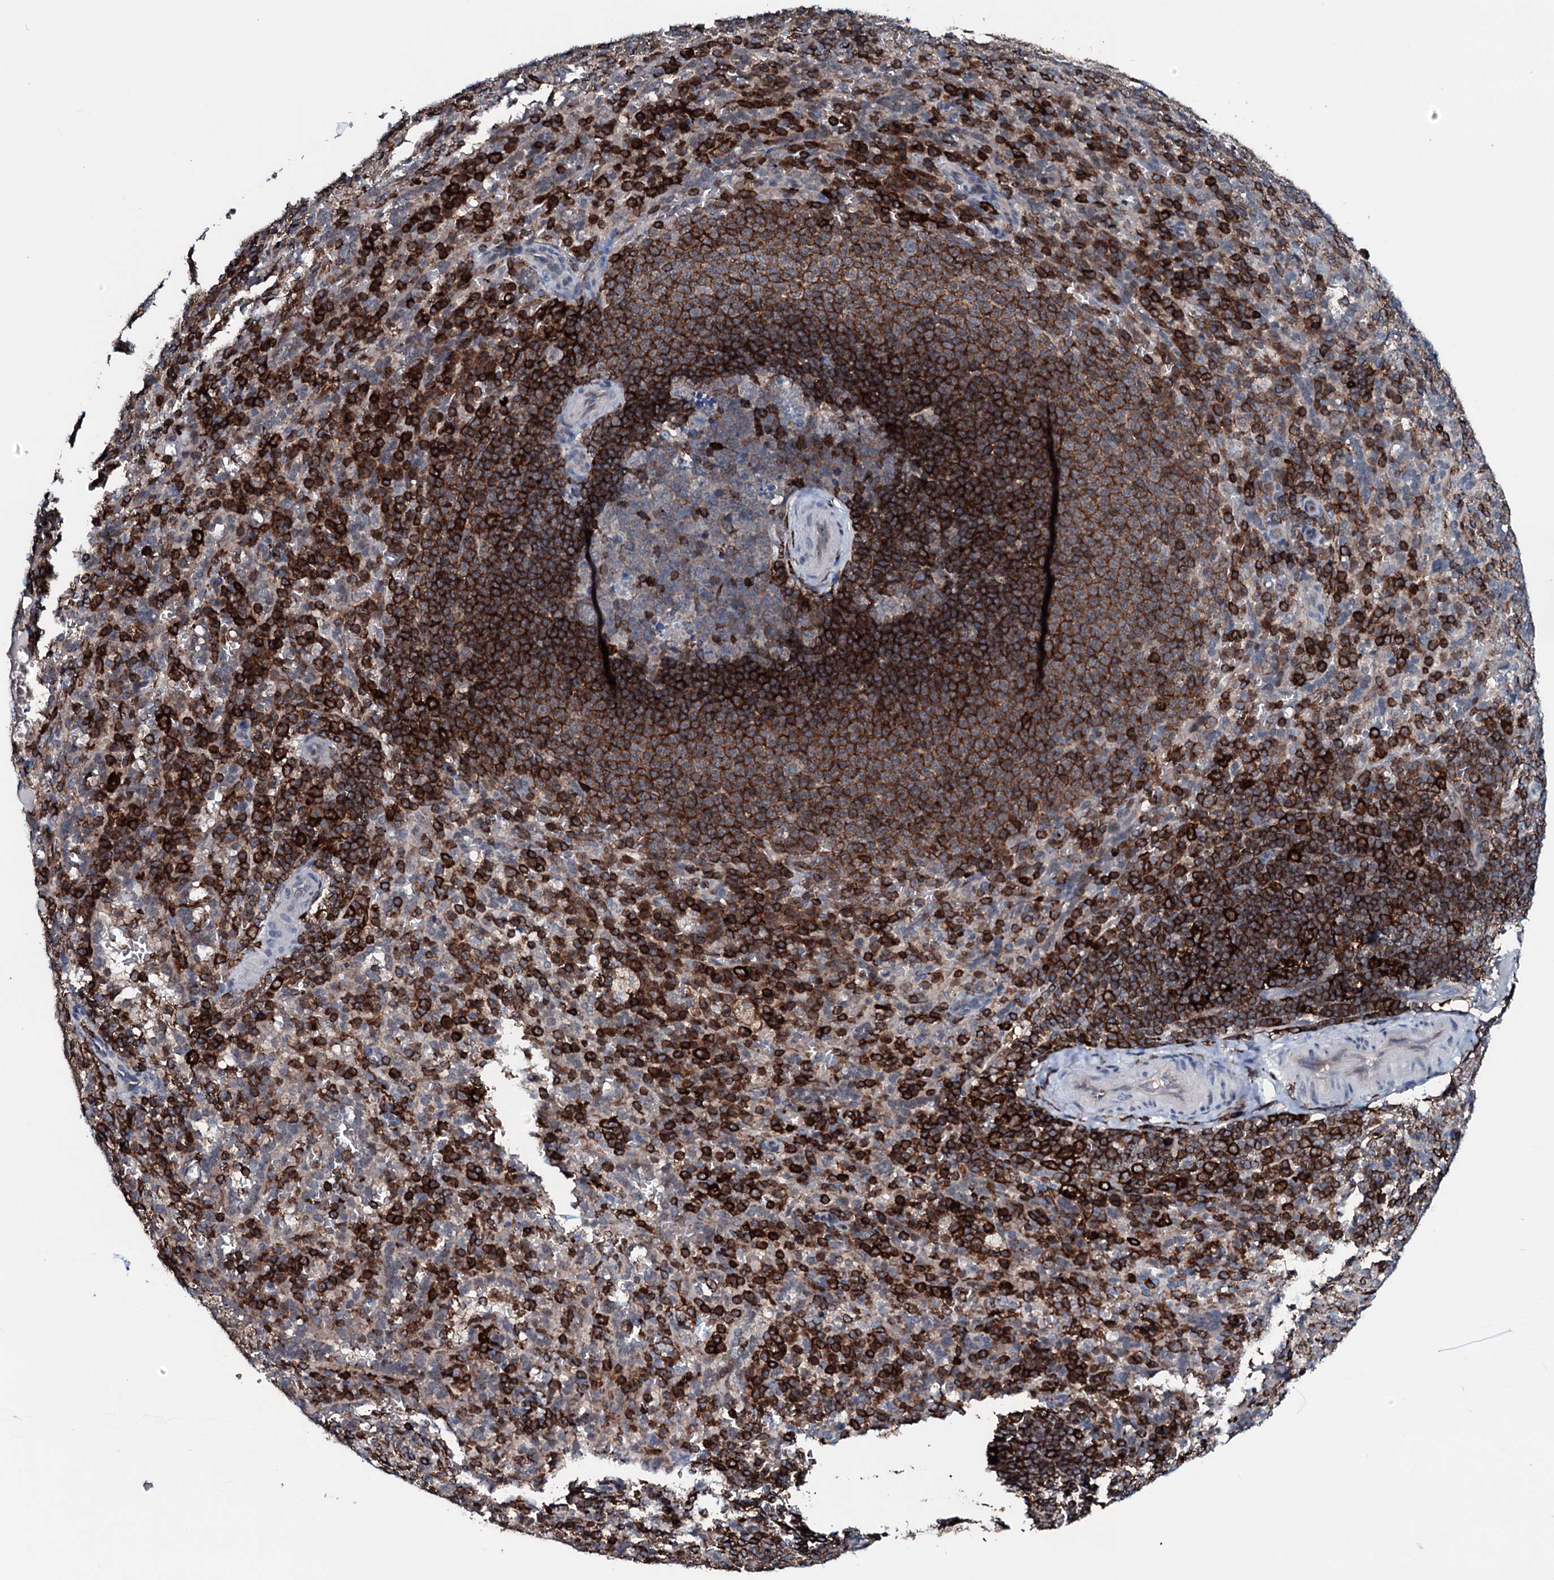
{"staining": {"intensity": "strong", "quantity": "25%-75%", "location": "cytoplasmic/membranous"}, "tissue": "spleen", "cell_type": "Cells in red pulp", "image_type": "normal", "snomed": [{"axis": "morphology", "description": "Normal tissue, NOS"}, {"axis": "topography", "description": "Spleen"}], "caption": "Normal spleen was stained to show a protein in brown. There is high levels of strong cytoplasmic/membranous expression in about 25%-75% of cells in red pulp. The staining is performed using DAB brown chromogen to label protein expression. The nuclei are counter-stained blue using hematoxylin.", "gene": "OGFOD2", "patient": {"sex": "female", "age": 21}}